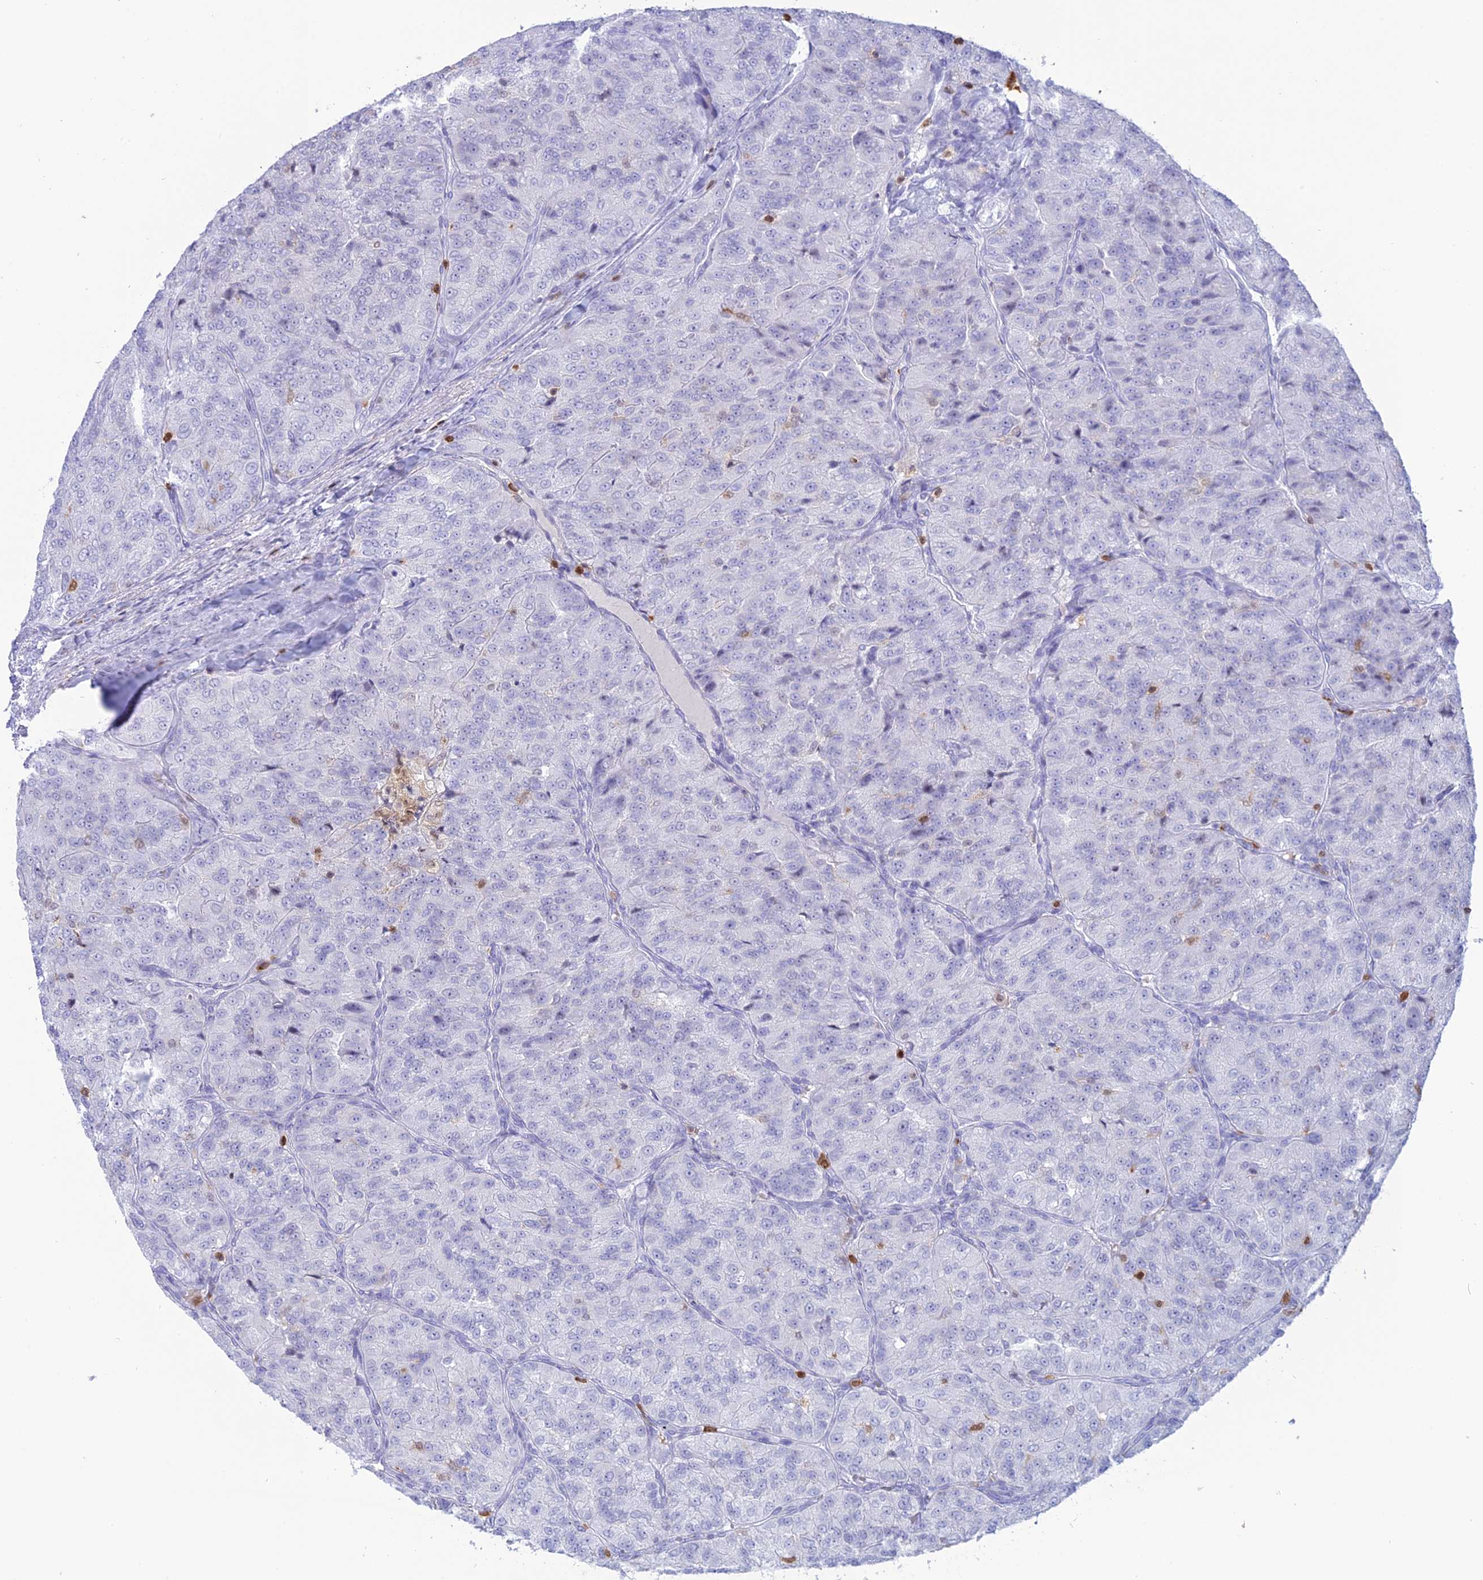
{"staining": {"intensity": "negative", "quantity": "none", "location": "none"}, "tissue": "renal cancer", "cell_type": "Tumor cells", "image_type": "cancer", "snomed": [{"axis": "morphology", "description": "Adenocarcinoma, NOS"}, {"axis": "topography", "description": "Kidney"}], "caption": "High power microscopy histopathology image of an immunohistochemistry (IHC) histopathology image of renal cancer, revealing no significant staining in tumor cells.", "gene": "PGBD4", "patient": {"sex": "female", "age": 63}}